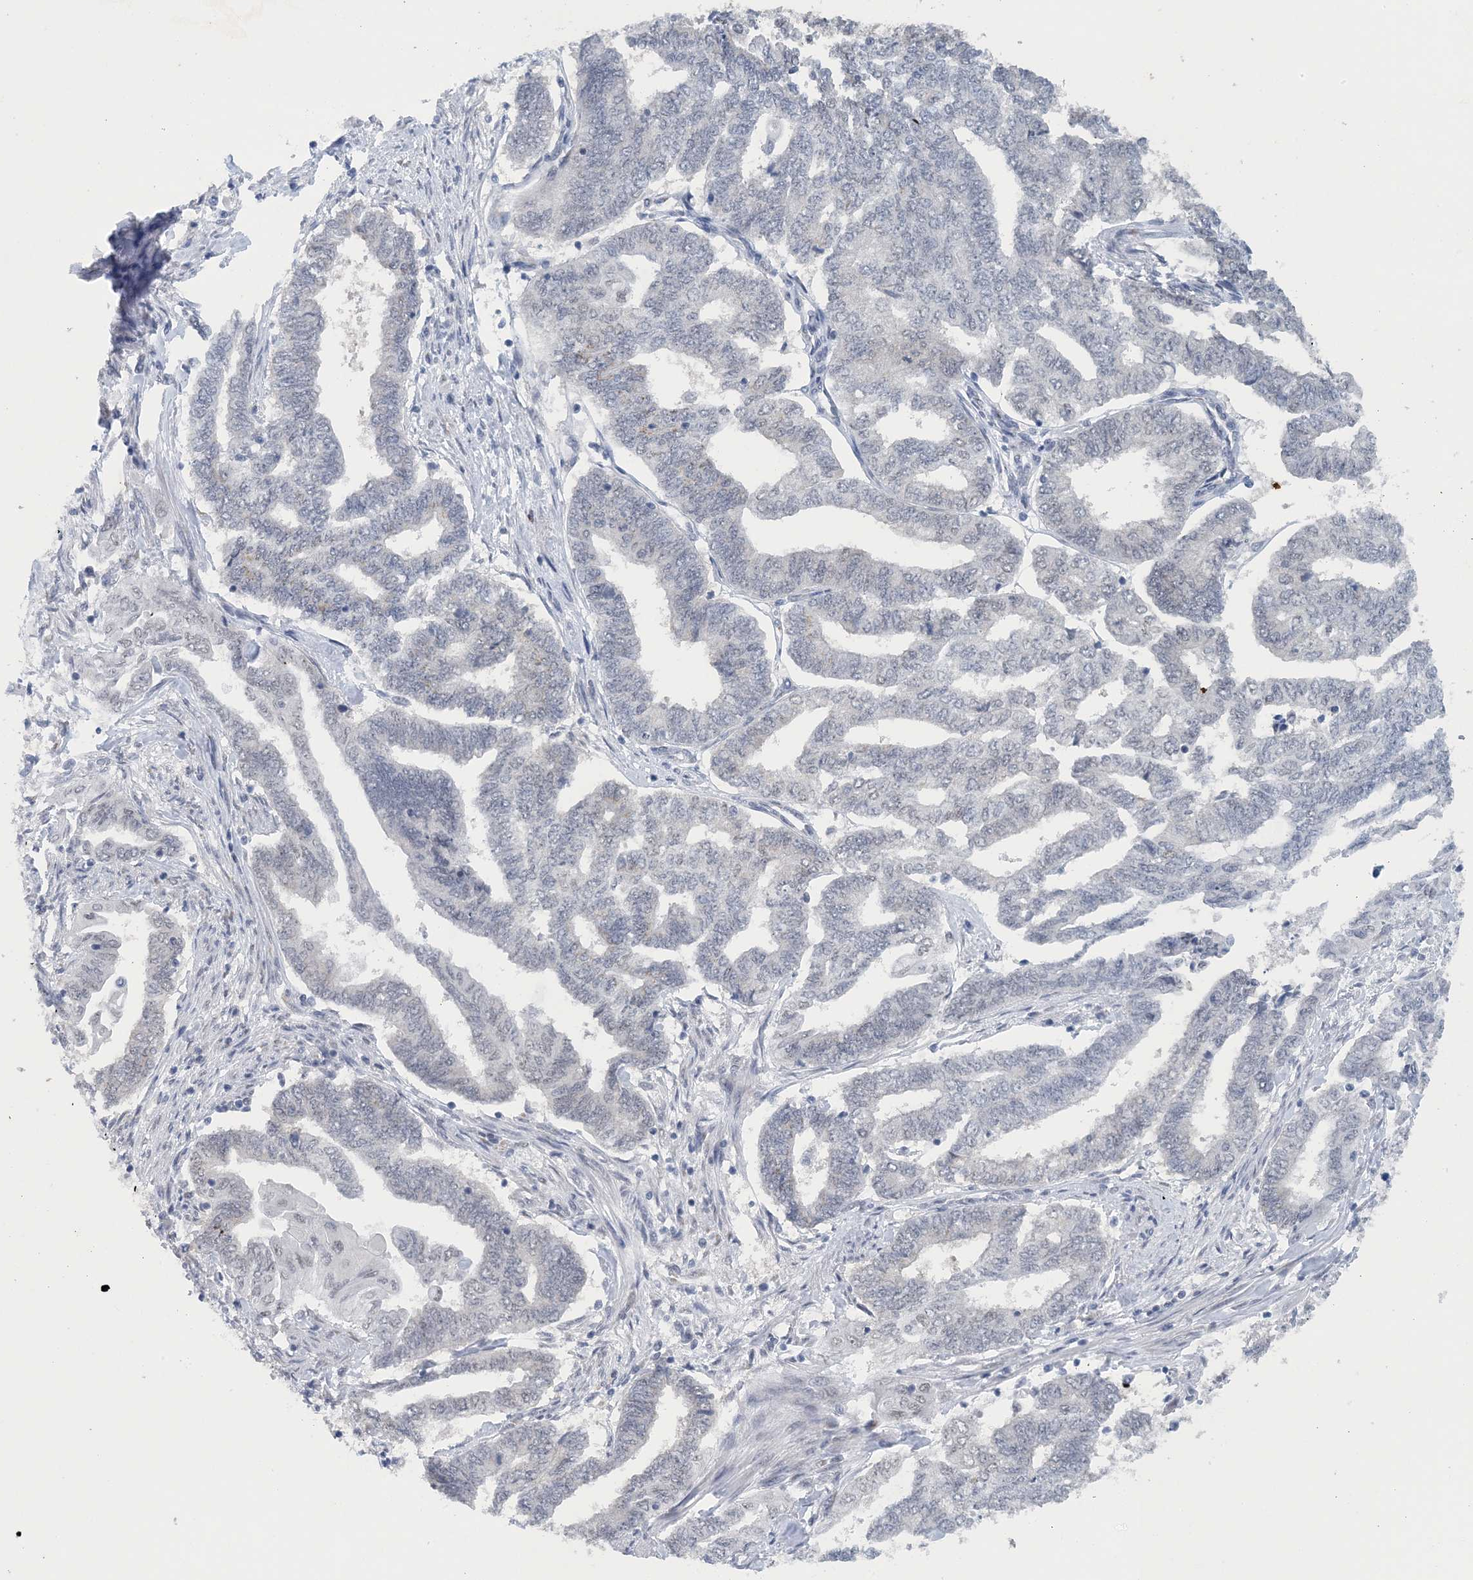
{"staining": {"intensity": "negative", "quantity": "none", "location": "none"}, "tissue": "endometrial cancer", "cell_type": "Tumor cells", "image_type": "cancer", "snomed": [{"axis": "morphology", "description": "Adenocarcinoma, NOS"}, {"axis": "topography", "description": "Uterus"}, {"axis": "topography", "description": "Endometrium"}], "caption": "Endometrial cancer stained for a protein using immunohistochemistry (IHC) exhibits no expression tumor cells.", "gene": "MBD2", "patient": {"sex": "female", "age": 70}}